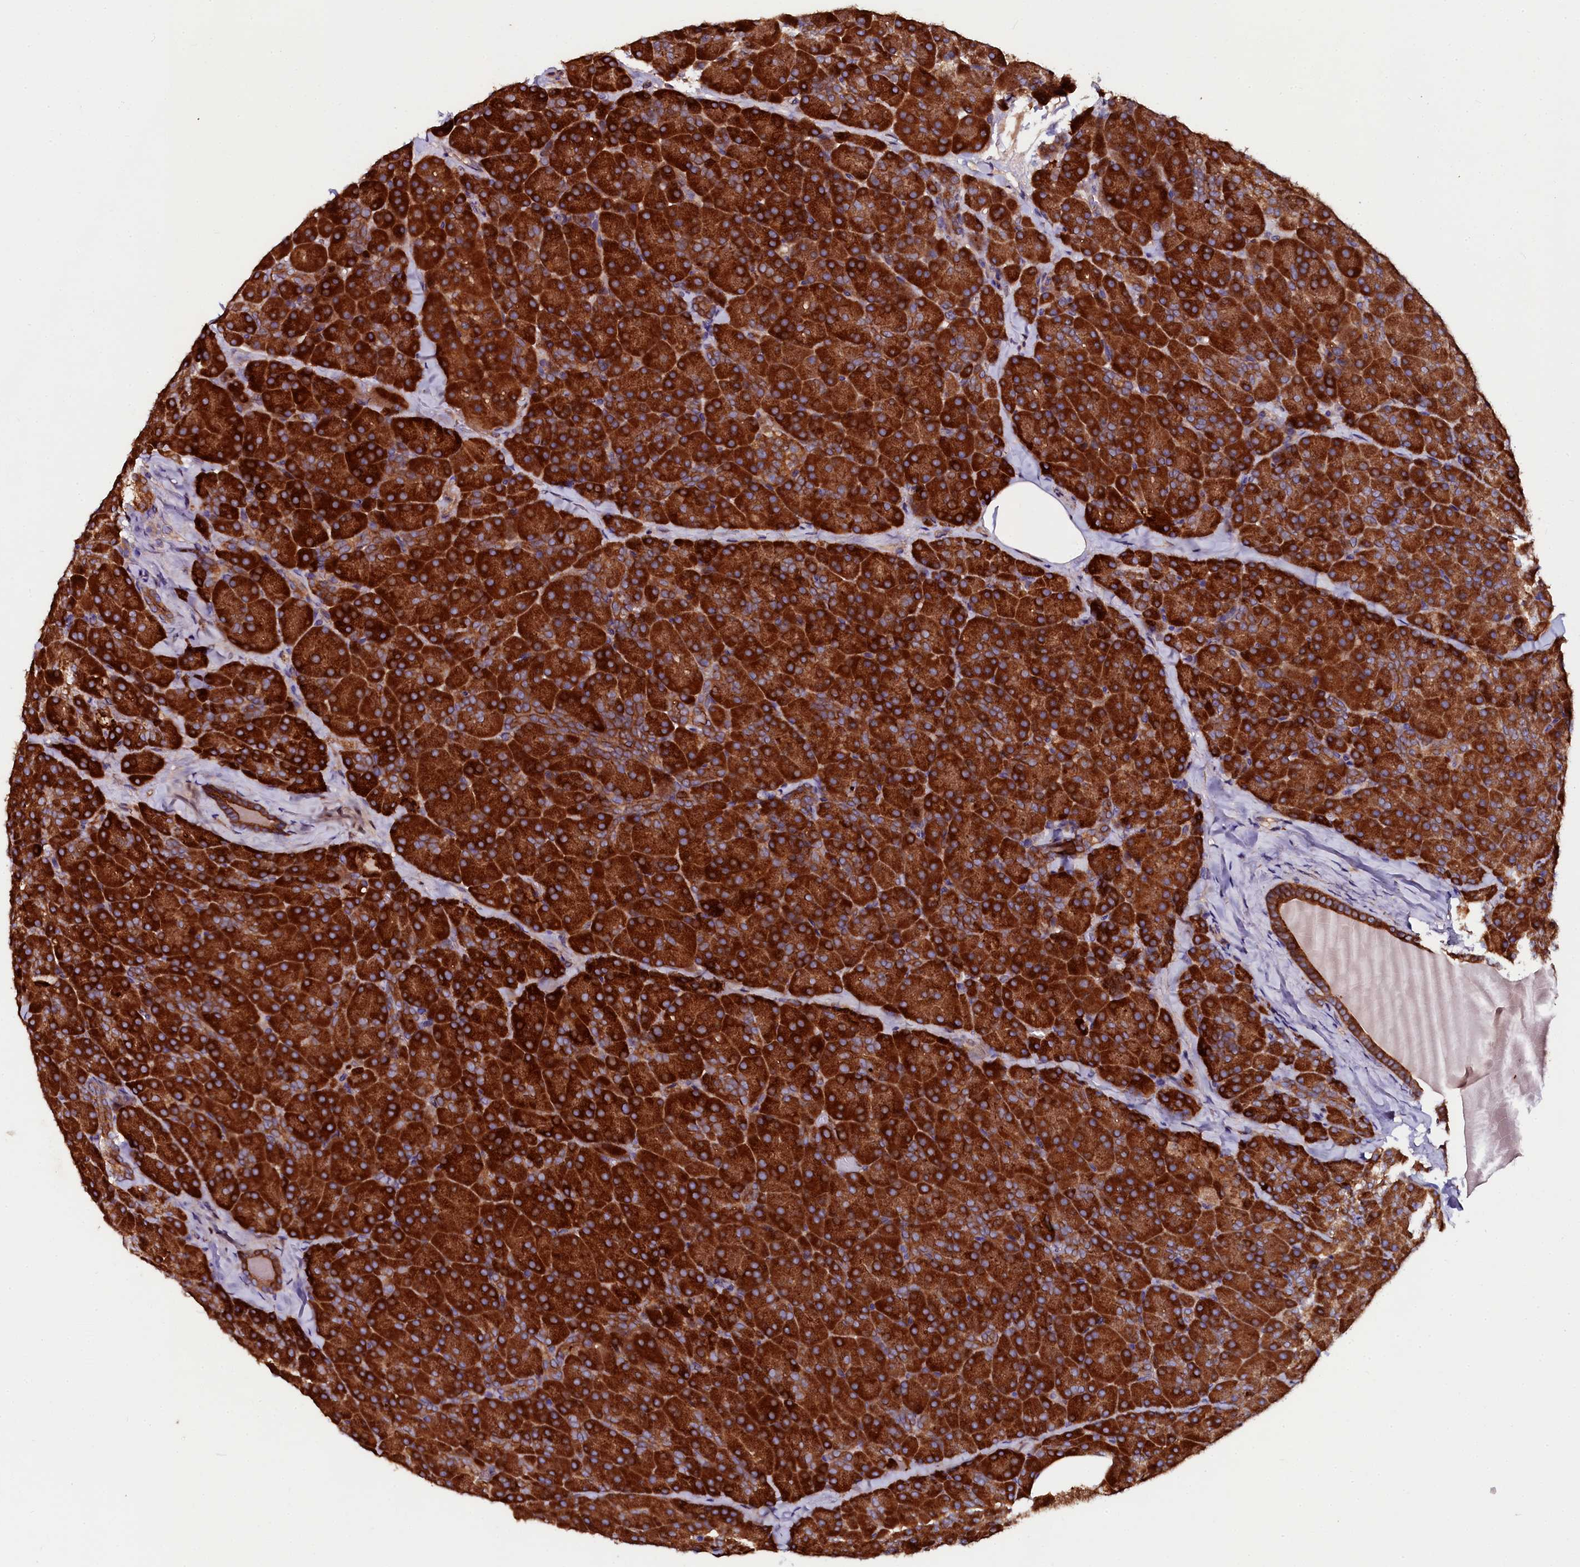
{"staining": {"intensity": "strong", "quantity": ">75%", "location": "cytoplasmic/membranous"}, "tissue": "pancreas", "cell_type": "Exocrine glandular cells", "image_type": "normal", "snomed": [{"axis": "morphology", "description": "Normal tissue, NOS"}, {"axis": "topography", "description": "Pancreas"}], "caption": "IHC micrograph of unremarkable human pancreas stained for a protein (brown), which exhibits high levels of strong cytoplasmic/membranous positivity in about >75% of exocrine glandular cells.", "gene": "APPL2", "patient": {"sex": "male", "age": 36}}